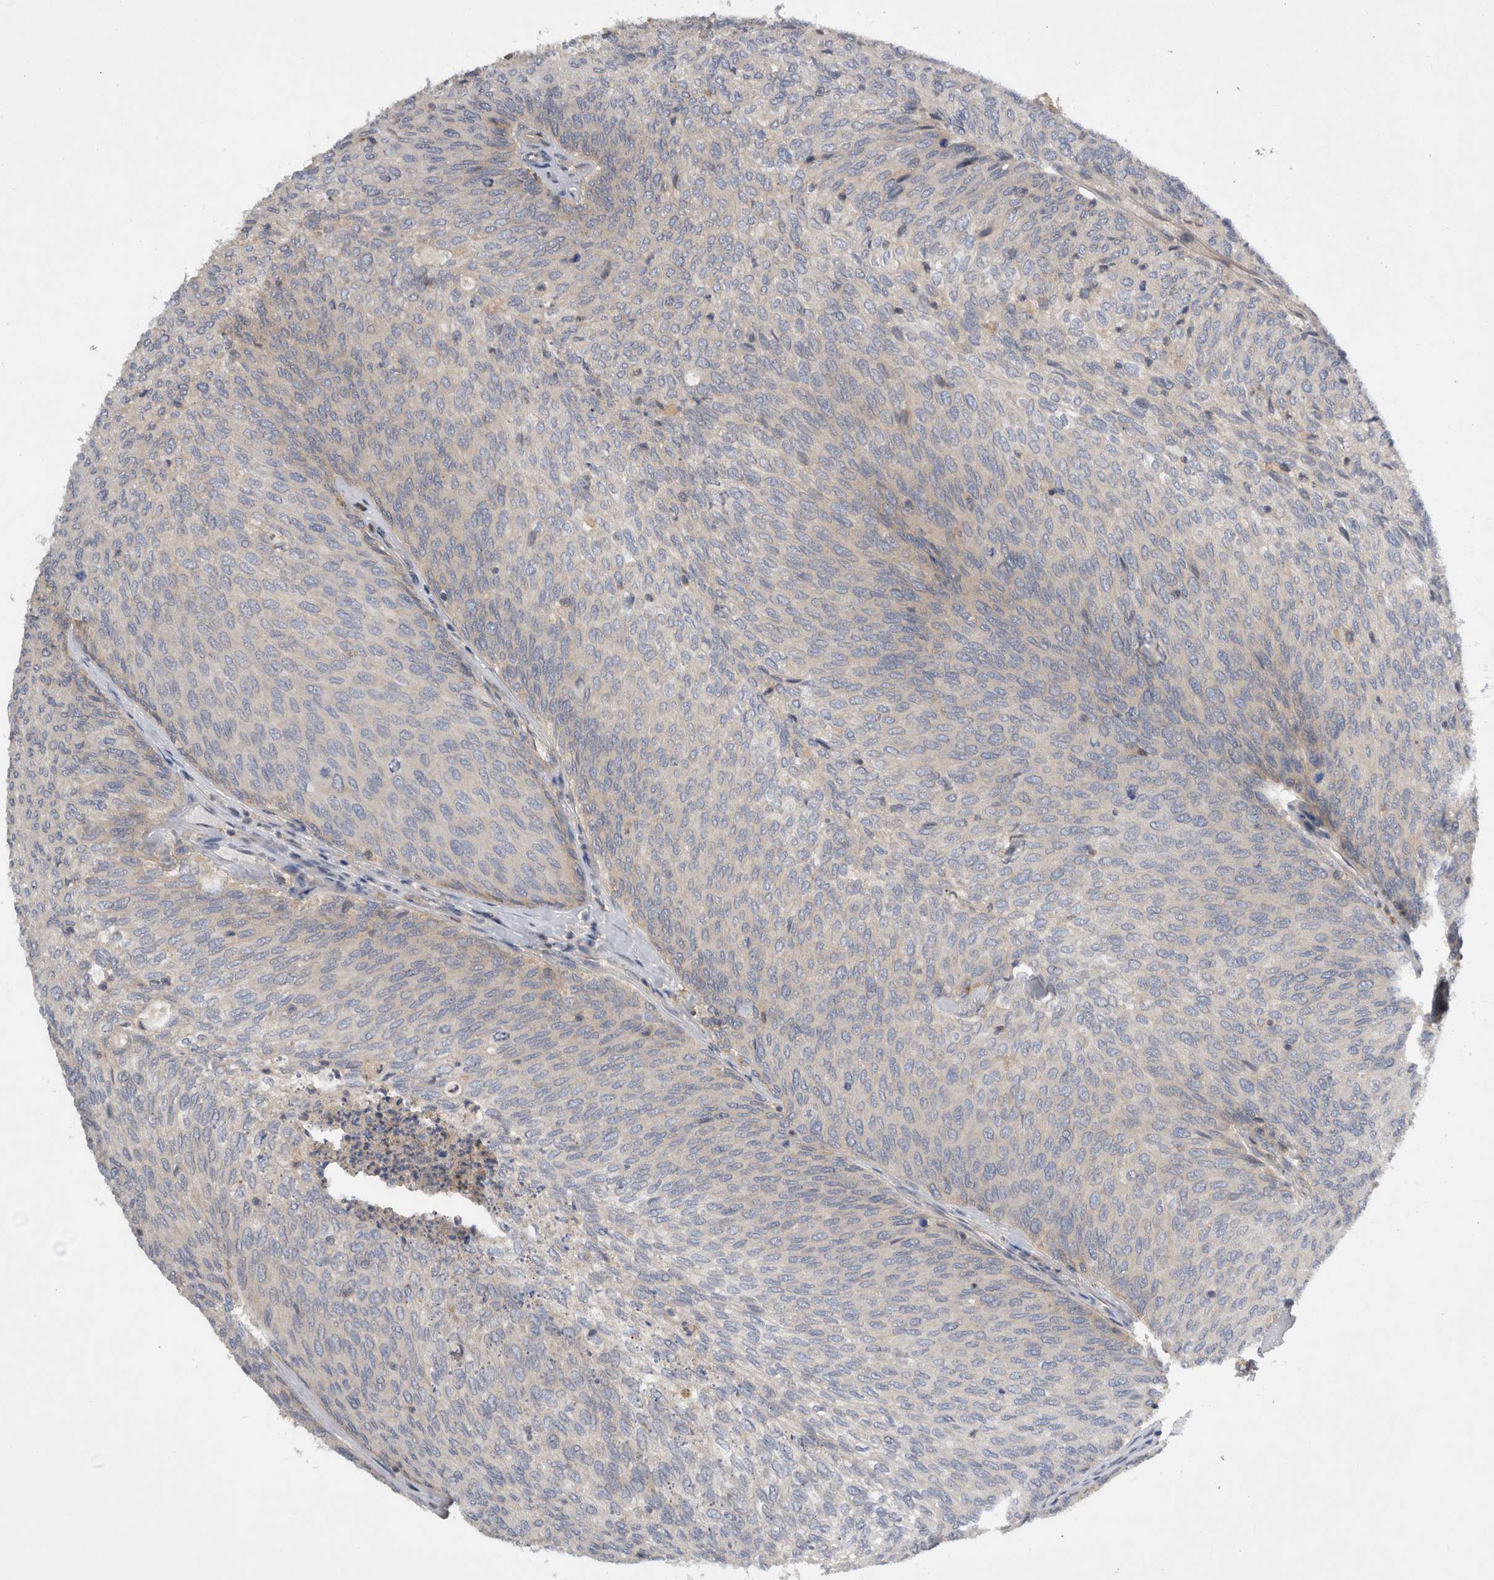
{"staining": {"intensity": "negative", "quantity": "none", "location": "none"}, "tissue": "urothelial cancer", "cell_type": "Tumor cells", "image_type": "cancer", "snomed": [{"axis": "morphology", "description": "Urothelial carcinoma, Low grade"}, {"axis": "topography", "description": "Urinary bladder"}], "caption": "DAB (3,3'-diaminobenzidine) immunohistochemical staining of human urothelial carcinoma (low-grade) shows no significant staining in tumor cells.", "gene": "SCARA5", "patient": {"sex": "female", "age": 79}}